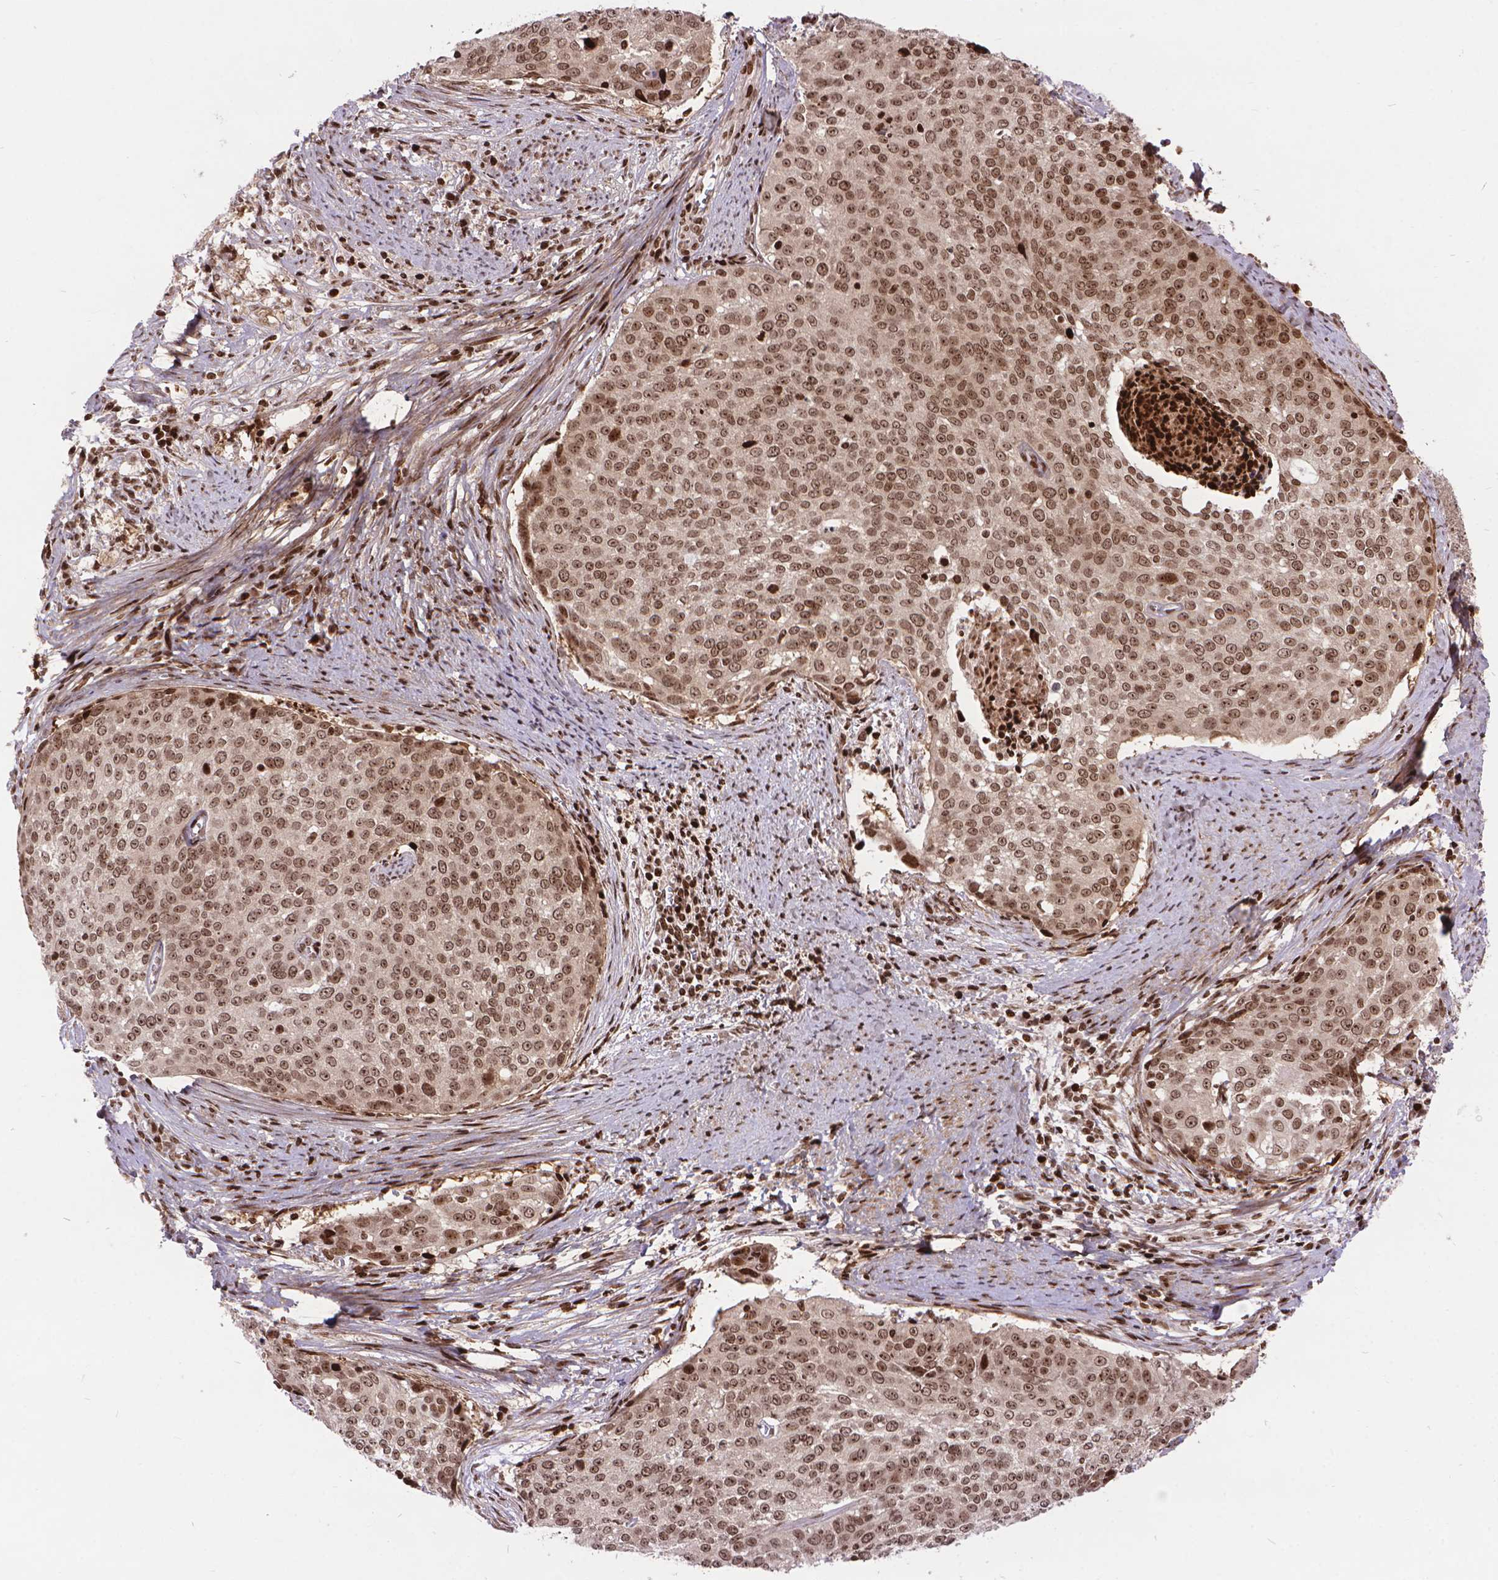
{"staining": {"intensity": "moderate", "quantity": ">75%", "location": "nuclear"}, "tissue": "cervical cancer", "cell_type": "Tumor cells", "image_type": "cancer", "snomed": [{"axis": "morphology", "description": "Squamous cell carcinoma, NOS"}, {"axis": "topography", "description": "Cervix"}], "caption": "Cervical cancer (squamous cell carcinoma) tissue reveals moderate nuclear staining in about >75% of tumor cells, visualized by immunohistochemistry.", "gene": "AMER1", "patient": {"sex": "female", "age": 39}}